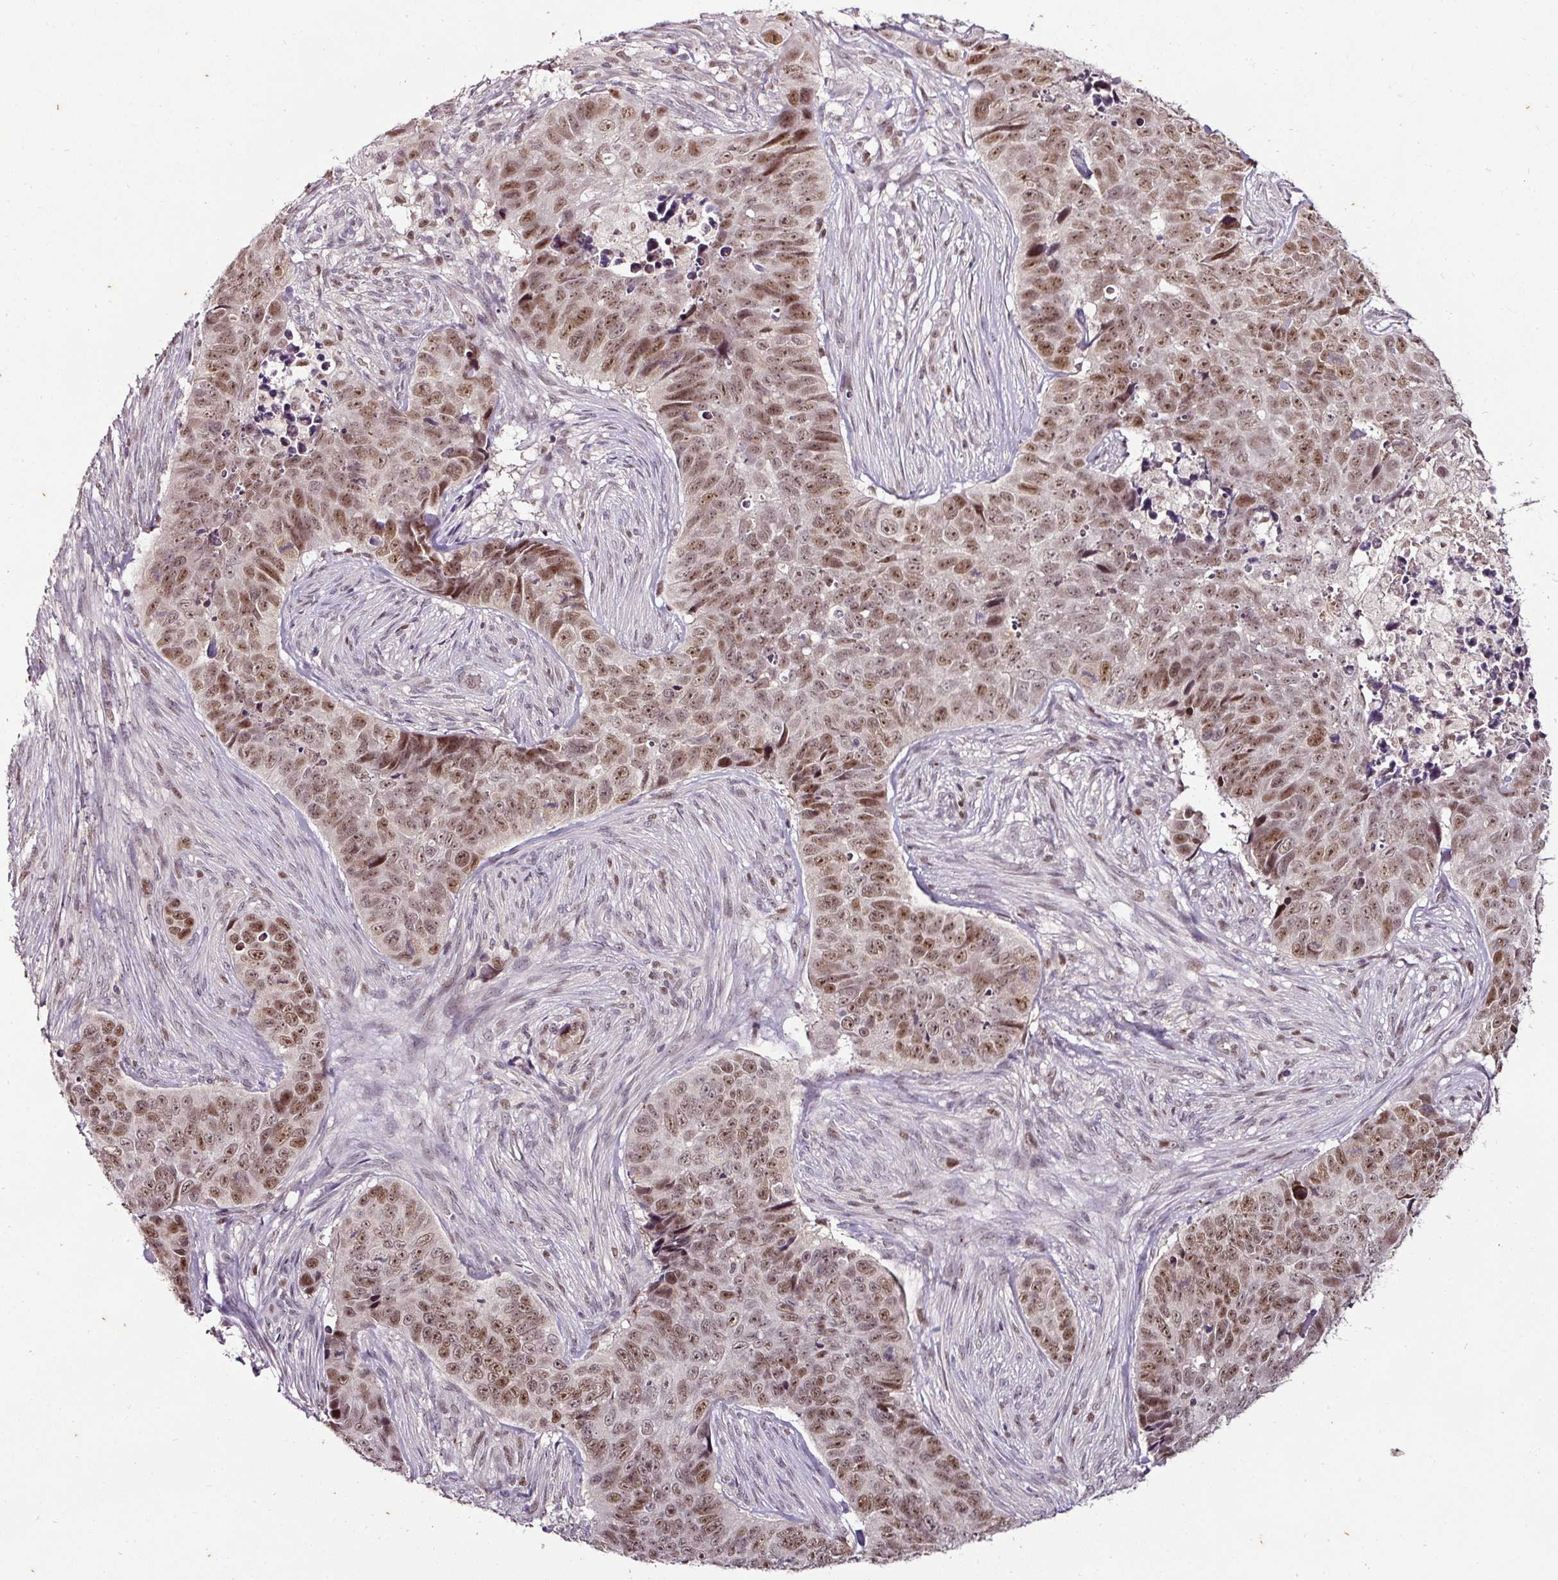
{"staining": {"intensity": "moderate", "quantity": ">75%", "location": "nuclear"}, "tissue": "skin cancer", "cell_type": "Tumor cells", "image_type": "cancer", "snomed": [{"axis": "morphology", "description": "Basal cell carcinoma"}, {"axis": "topography", "description": "Skin"}], "caption": "A brown stain shows moderate nuclear positivity of a protein in human skin cancer tumor cells.", "gene": "KLF16", "patient": {"sex": "female", "age": 82}}